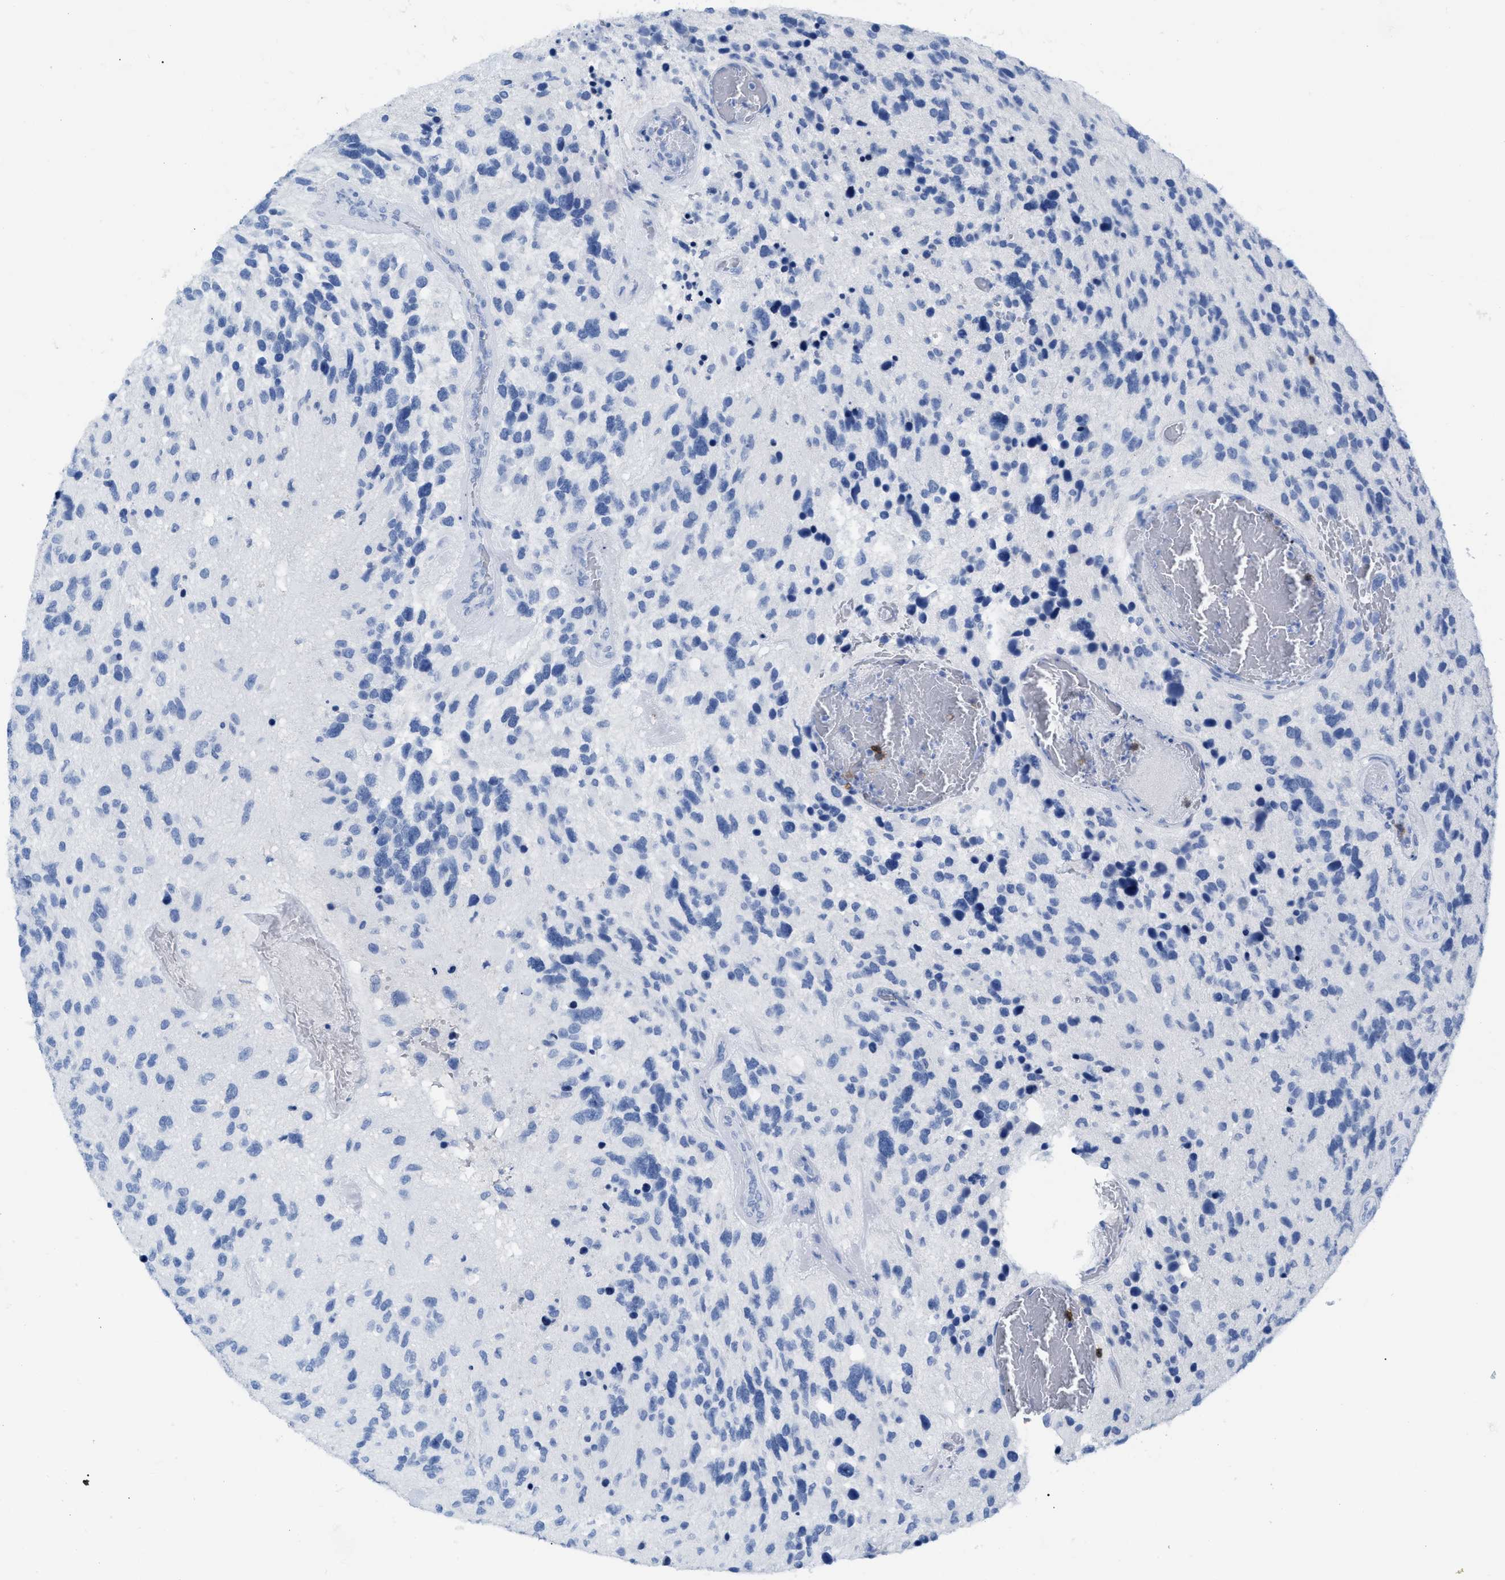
{"staining": {"intensity": "negative", "quantity": "none", "location": "none"}, "tissue": "glioma", "cell_type": "Tumor cells", "image_type": "cancer", "snomed": [{"axis": "morphology", "description": "Glioma, malignant, High grade"}, {"axis": "topography", "description": "Brain"}], "caption": "The image shows no significant expression in tumor cells of glioma.", "gene": "CD5", "patient": {"sex": "female", "age": 58}}